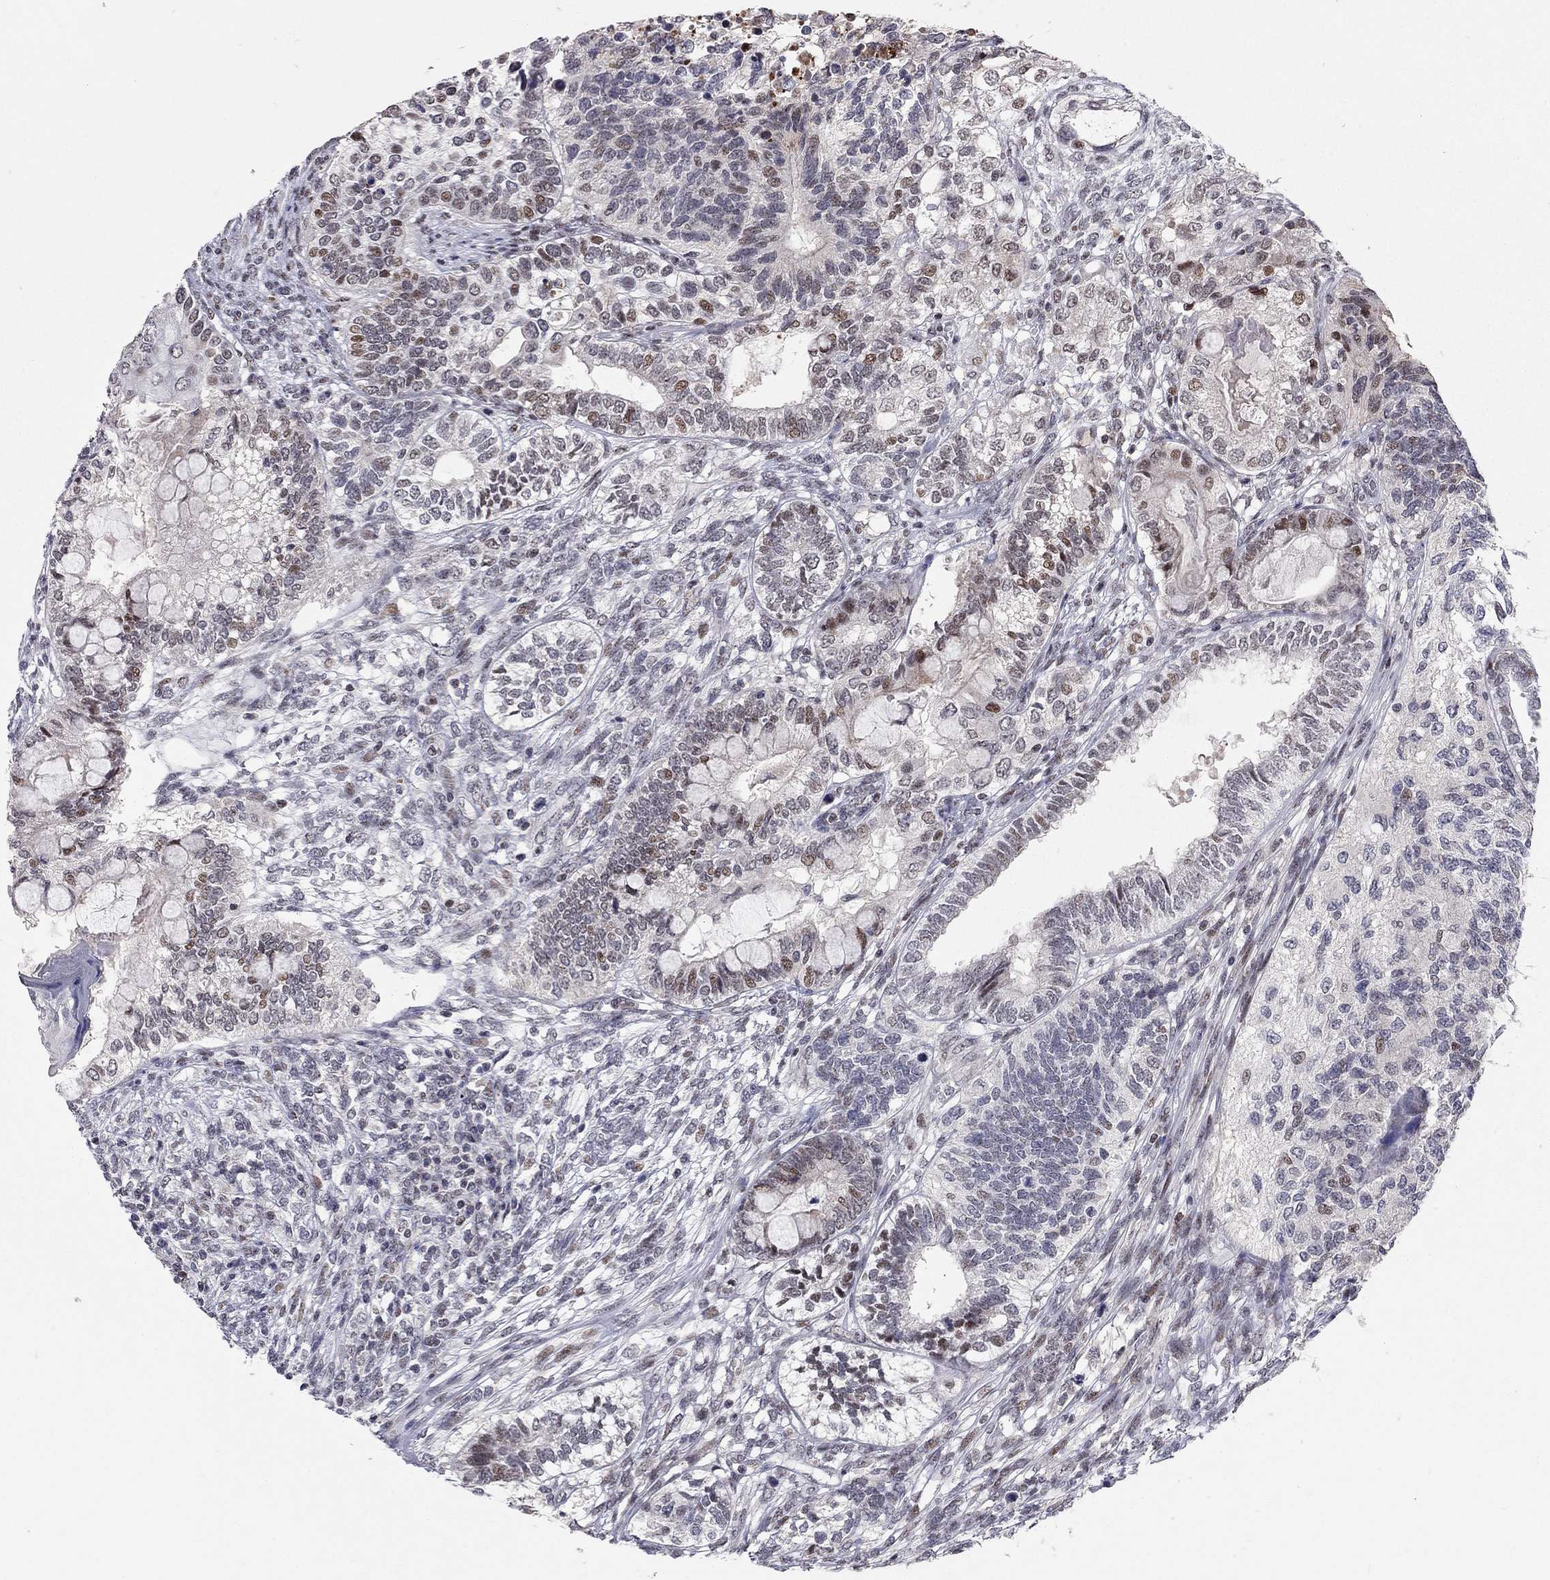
{"staining": {"intensity": "moderate", "quantity": "<25%", "location": "nuclear"}, "tissue": "testis cancer", "cell_type": "Tumor cells", "image_type": "cancer", "snomed": [{"axis": "morphology", "description": "Seminoma, NOS"}, {"axis": "morphology", "description": "Carcinoma, Embryonal, NOS"}, {"axis": "topography", "description": "Testis"}], "caption": "The image displays a brown stain indicating the presence of a protein in the nuclear of tumor cells in testis cancer. The staining was performed using DAB (3,3'-diaminobenzidine) to visualize the protein expression in brown, while the nuclei were stained in blue with hematoxylin (Magnification: 20x).", "gene": "HDAC3", "patient": {"sex": "male", "age": 41}}